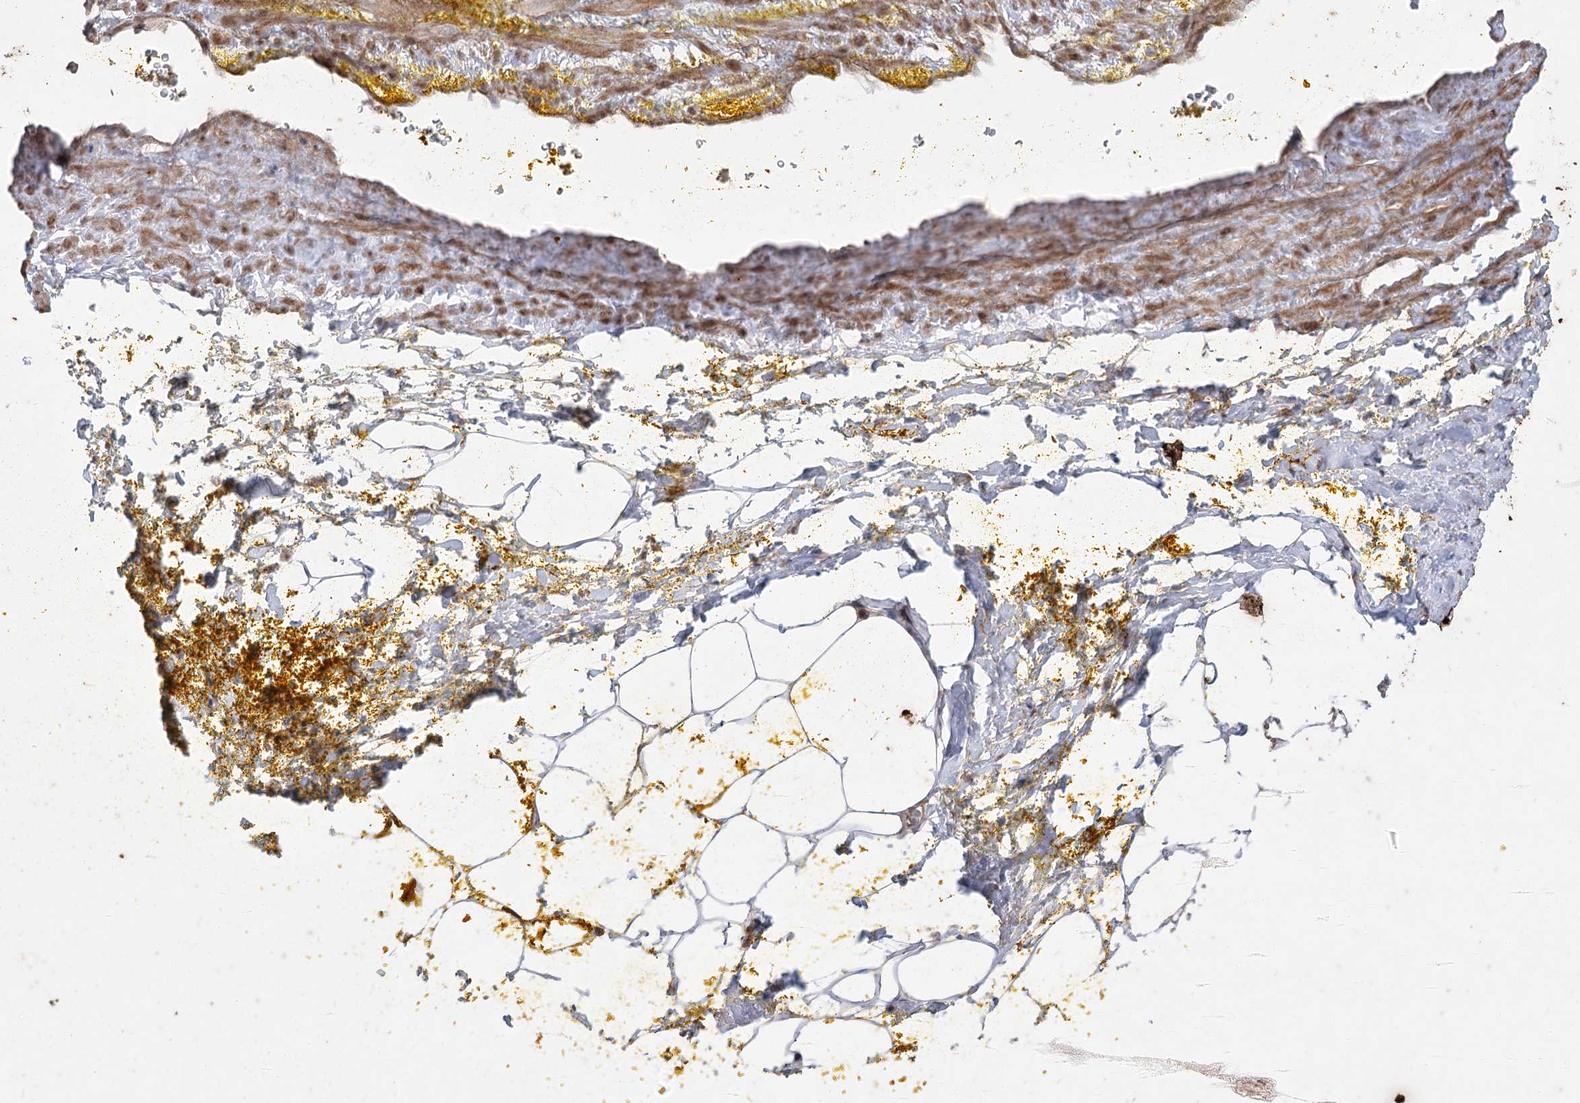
{"staining": {"intensity": "negative", "quantity": "none", "location": "none"}, "tissue": "adipose tissue", "cell_type": "Adipocytes", "image_type": "normal", "snomed": [{"axis": "morphology", "description": "Normal tissue, NOS"}, {"axis": "morphology", "description": "Adenocarcinoma, Low grade"}, {"axis": "topography", "description": "Prostate"}, {"axis": "topography", "description": "Peripheral nerve tissue"}], "caption": "Protein analysis of normal adipose tissue reveals no significant staining in adipocytes. (DAB IHC with hematoxylin counter stain).", "gene": "ZSCAN23", "patient": {"sex": "male", "age": 63}}